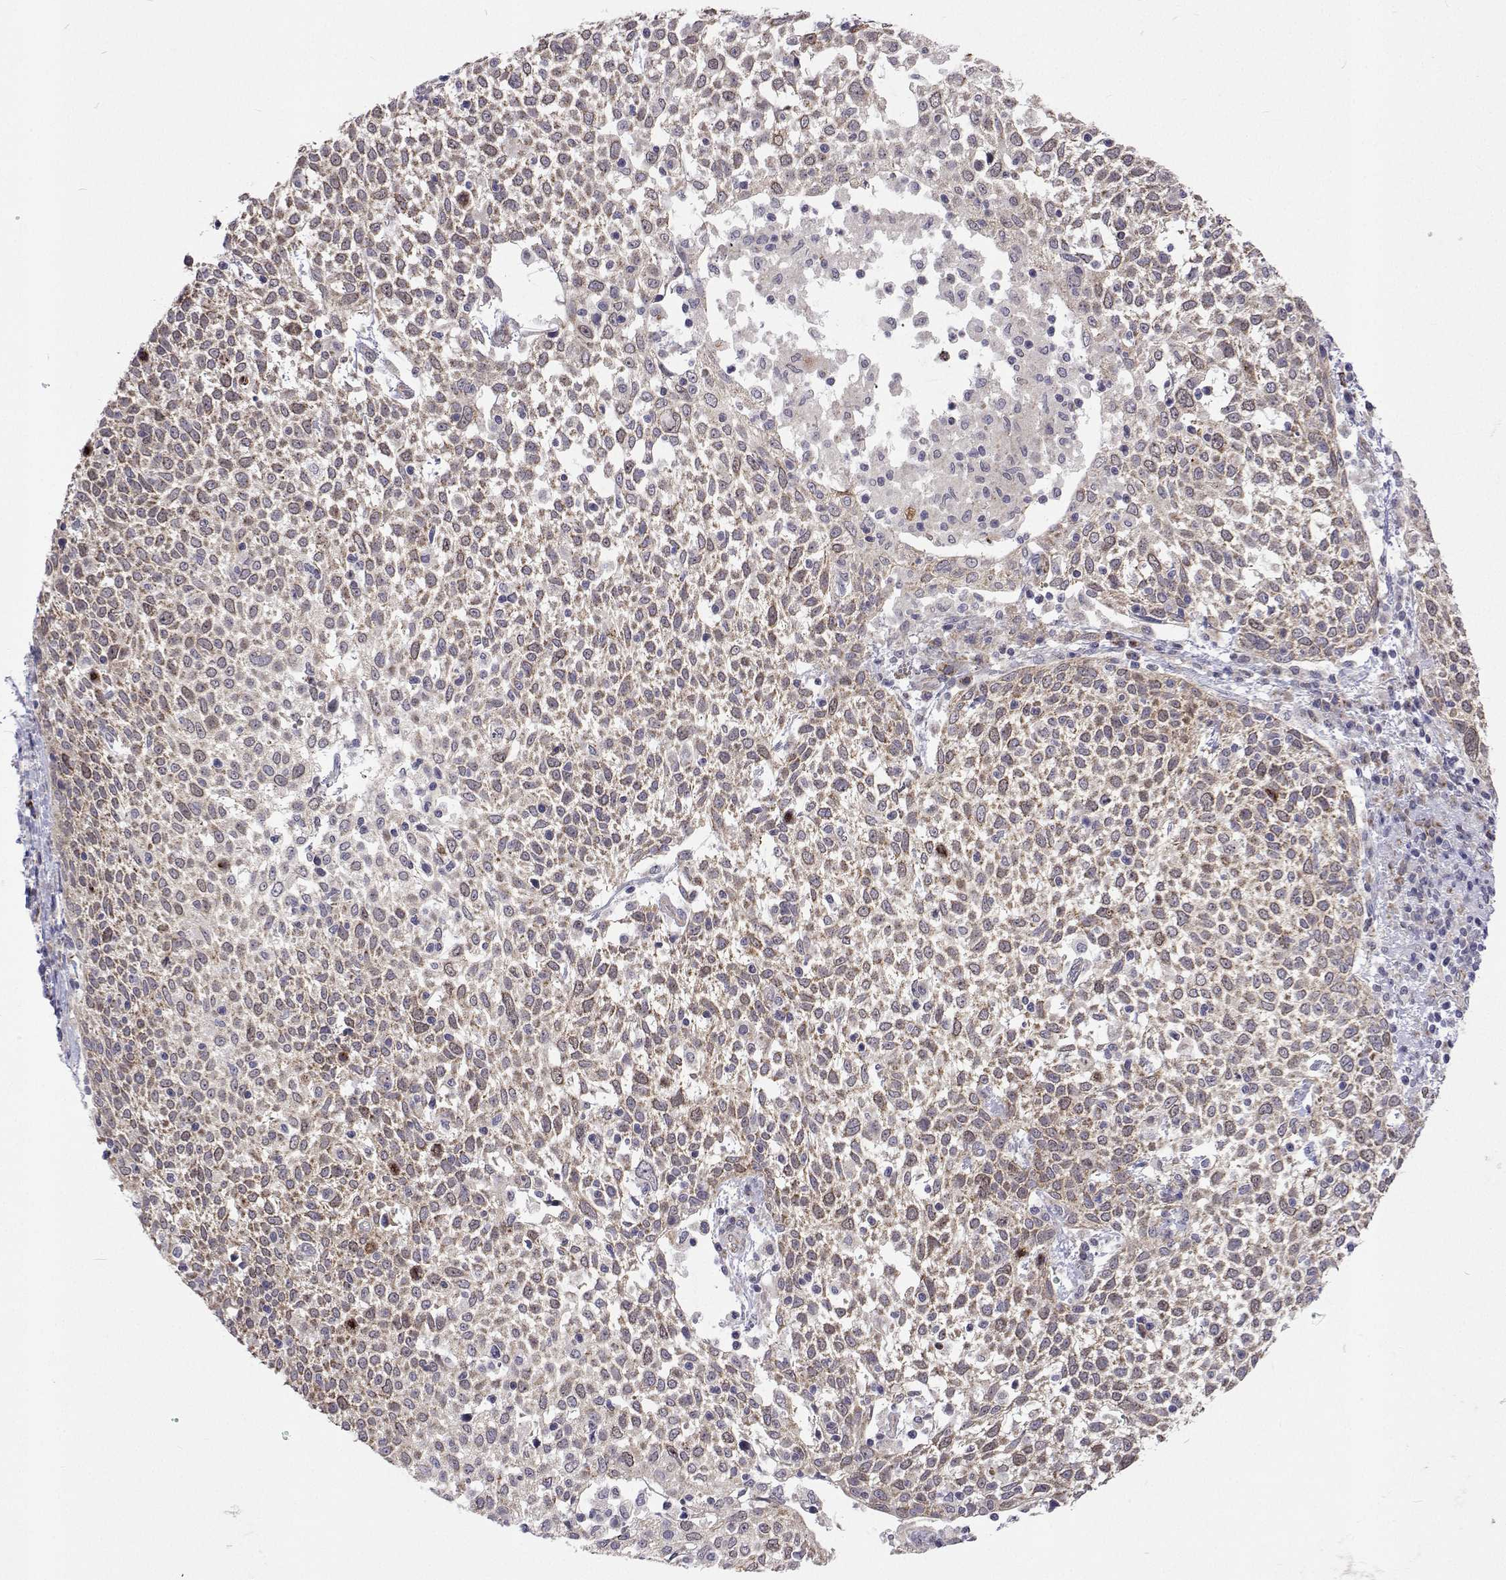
{"staining": {"intensity": "weak", "quantity": ">75%", "location": "cytoplasmic/membranous"}, "tissue": "cervical cancer", "cell_type": "Tumor cells", "image_type": "cancer", "snomed": [{"axis": "morphology", "description": "Squamous cell carcinoma, NOS"}, {"axis": "topography", "description": "Cervix"}], "caption": "A low amount of weak cytoplasmic/membranous expression is seen in about >75% of tumor cells in squamous cell carcinoma (cervical) tissue.", "gene": "DHTKD1", "patient": {"sex": "female", "age": 61}}